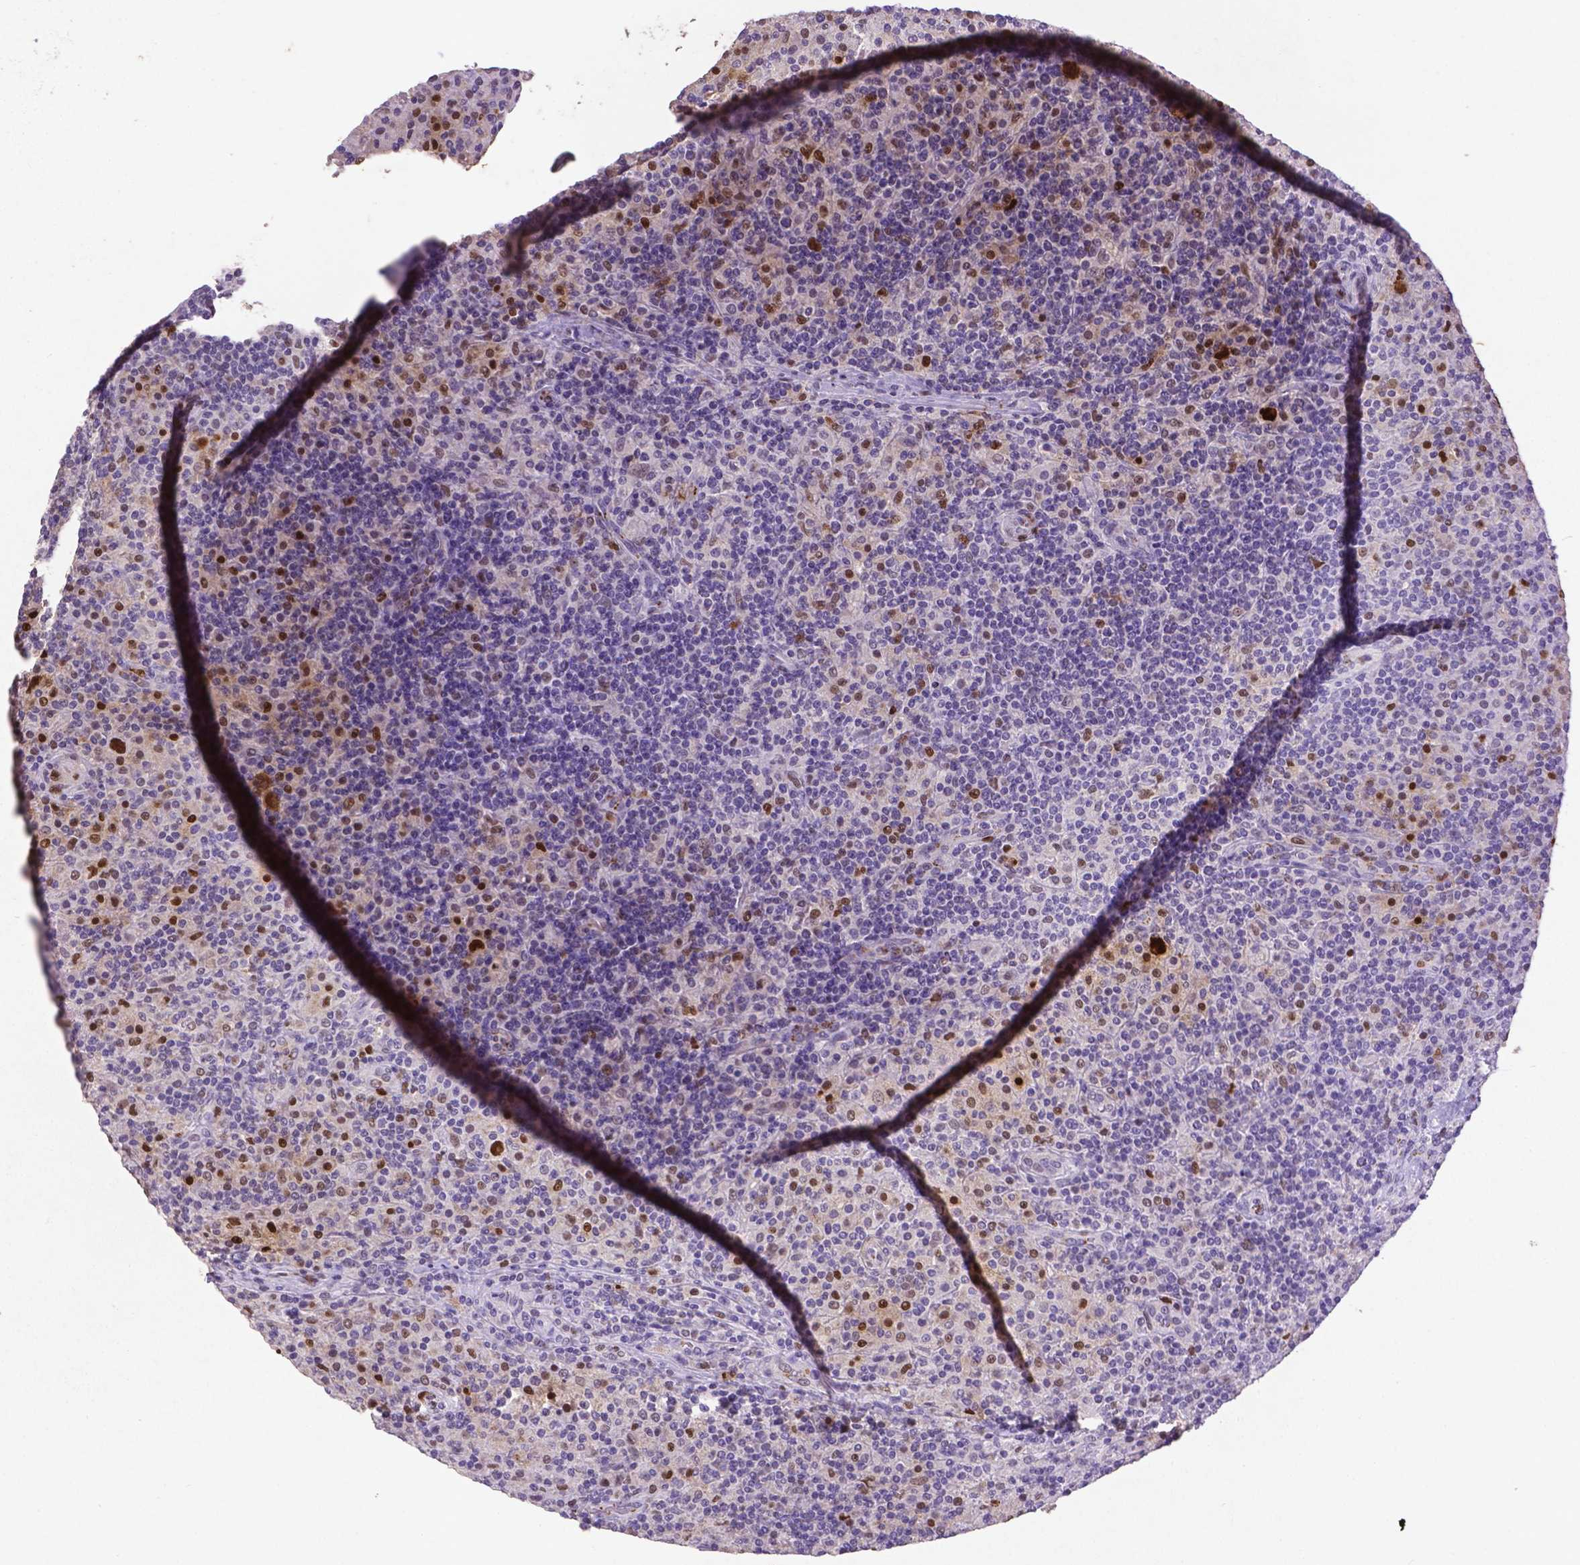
{"staining": {"intensity": "negative", "quantity": "none", "location": "none"}, "tissue": "lymphoma", "cell_type": "Tumor cells", "image_type": "cancer", "snomed": [{"axis": "morphology", "description": "Hodgkin's disease, NOS"}, {"axis": "topography", "description": "Lymph node"}], "caption": "DAB (3,3'-diaminobenzidine) immunohistochemical staining of lymphoma shows no significant expression in tumor cells.", "gene": "CDKN1A", "patient": {"sex": "male", "age": 70}}